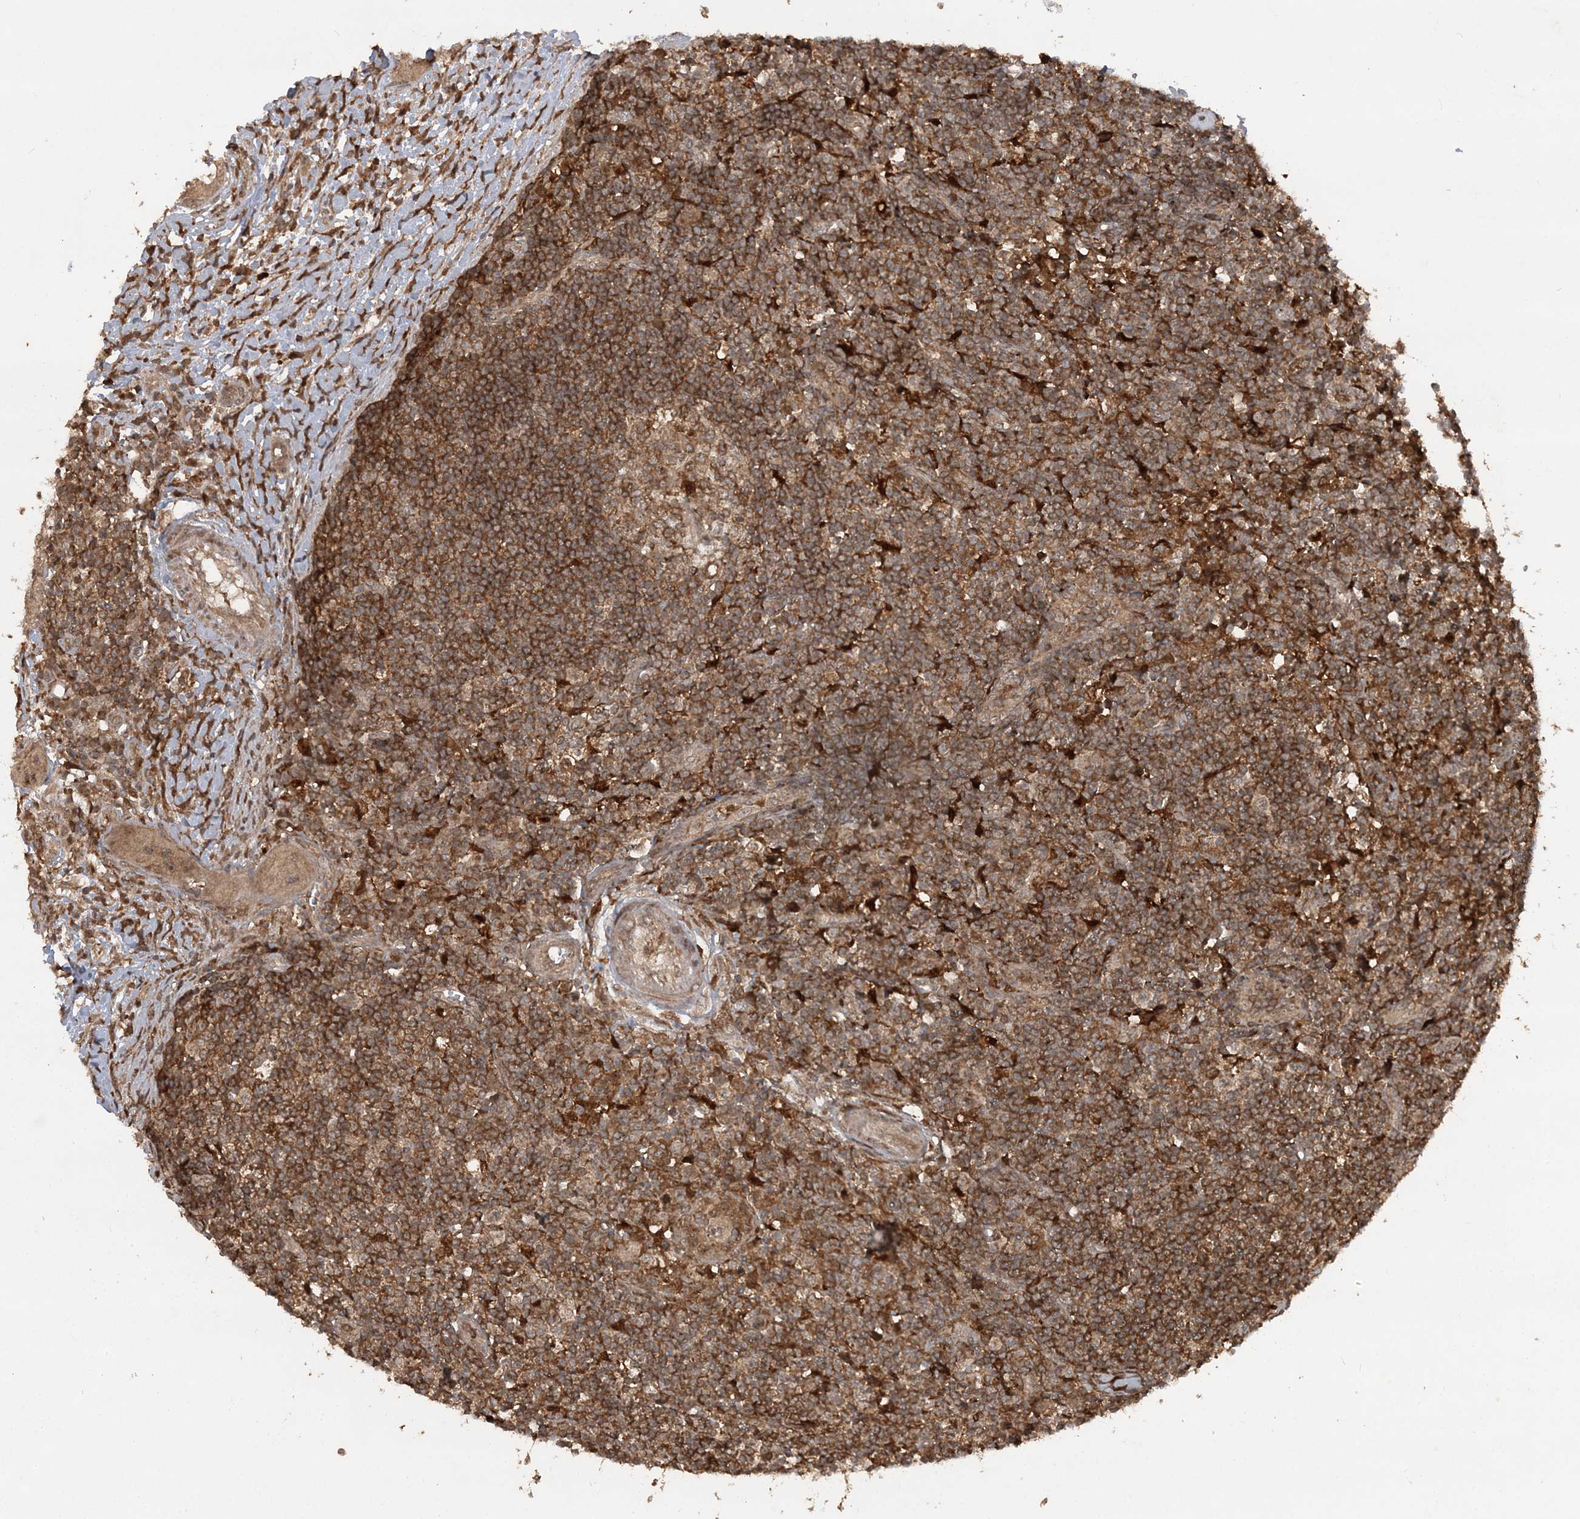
{"staining": {"intensity": "strong", "quantity": ">75%", "location": "cytoplasmic/membranous"}, "tissue": "lymph node", "cell_type": "Germinal center cells", "image_type": "normal", "snomed": [{"axis": "morphology", "description": "Normal tissue, NOS"}, {"axis": "morphology", "description": "Squamous cell carcinoma, metastatic, NOS"}, {"axis": "topography", "description": "Lymph node"}], "caption": "A brown stain shows strong cytoplasmic/membranous expression of a protein in germinal center cells of unremarkable human lymph node.", "gene": "LACC1", "patient": {"sex": "male", "age": 73}}